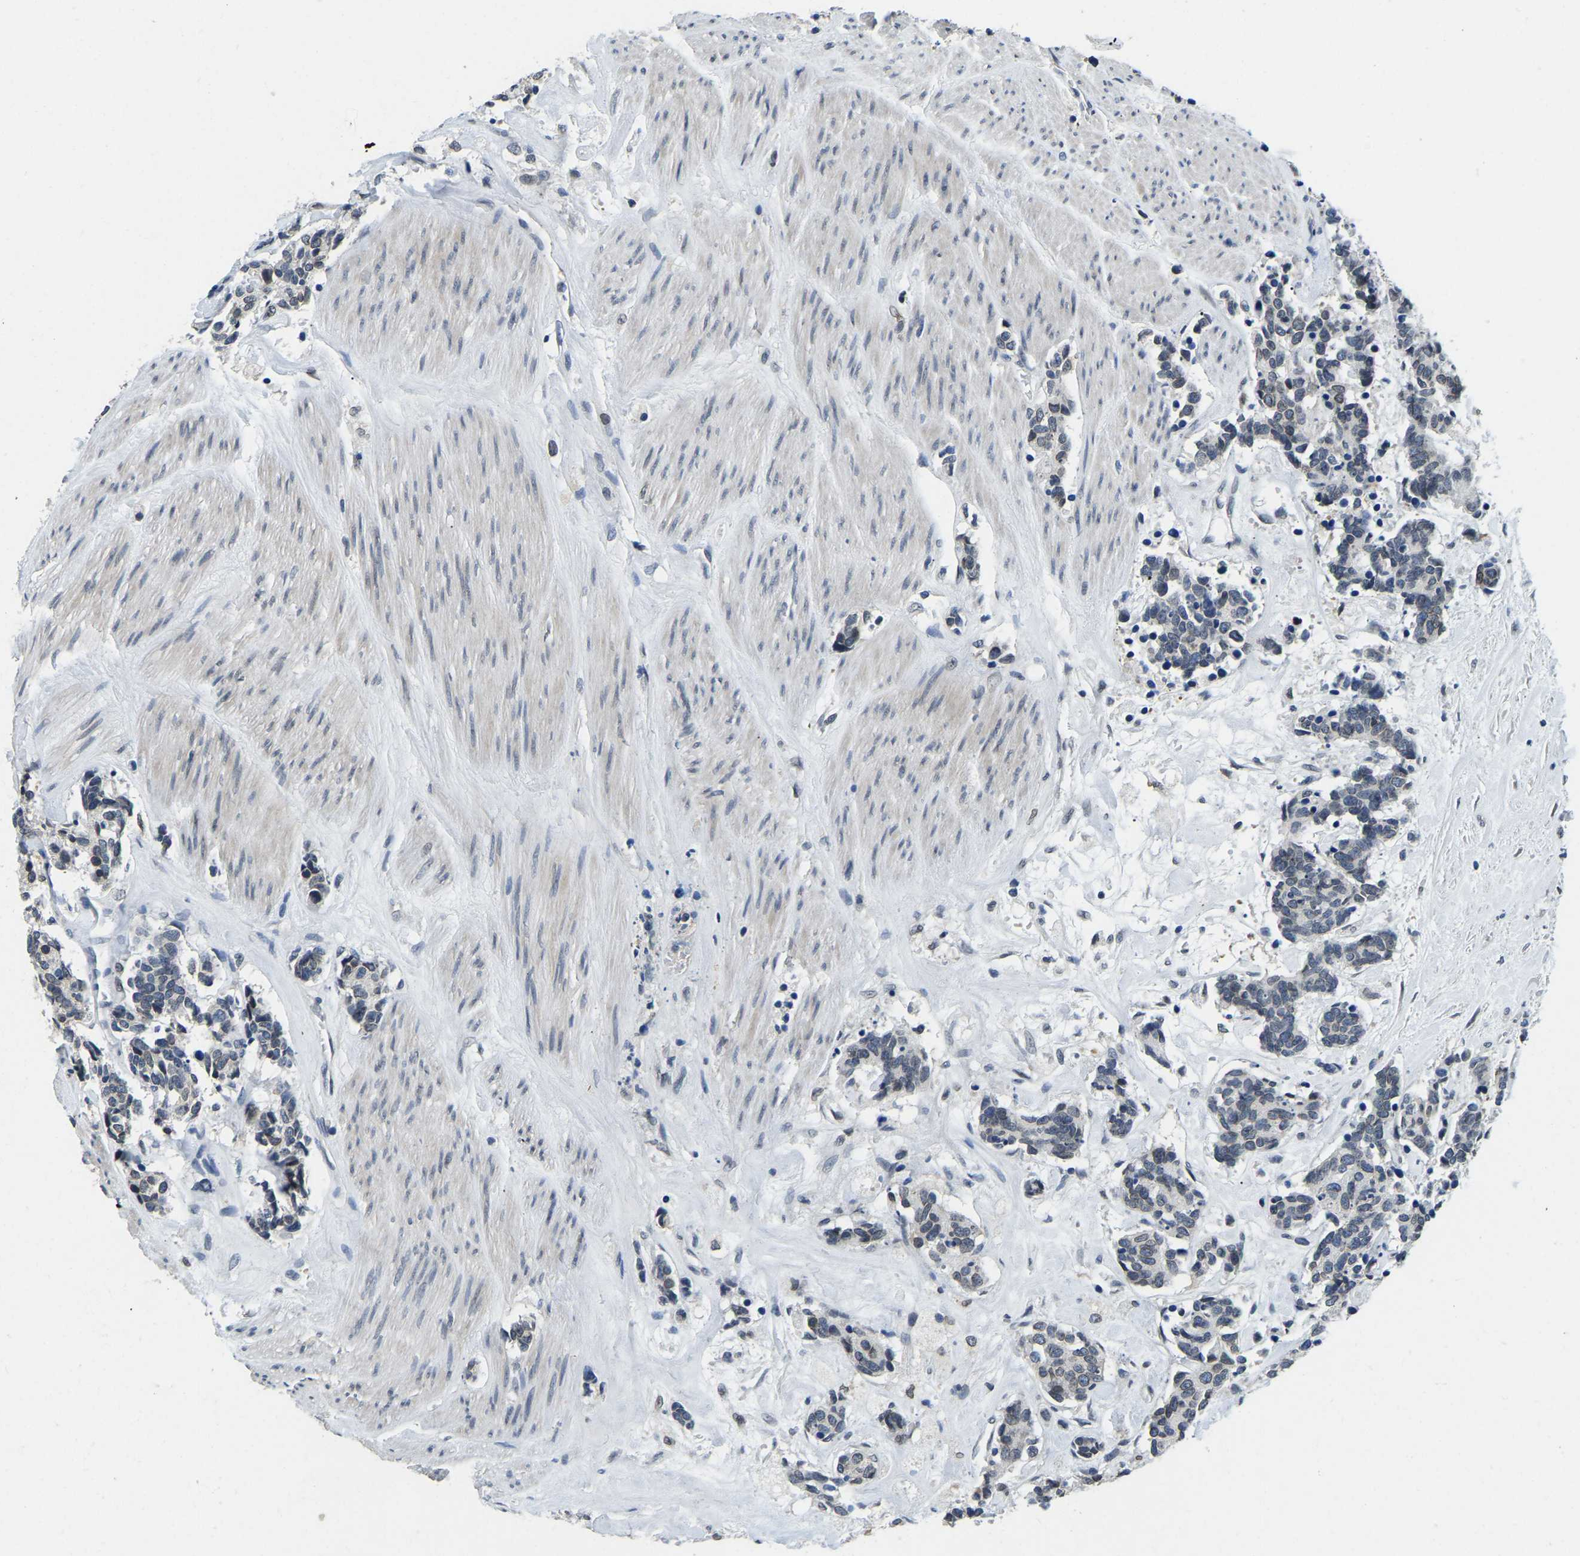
{"staining": {"intensity": "weak", "quantity": "<25%", "location": "cytoplasmic/membranous,nuclear"}, "tissue": "carcinoid", "cell_type": "Tumor cells", "image_type": "cancer", "snomed": [{"axis": "morphology", "description": "Carcinoma, NOS"}, {"axis": "morphology", "description": "Carcinoid, malignant, NOS"}, {"axis": "topography", "description": "Urinary bladder"}], "caption": "Carcinoma was stained to show a protein in brown. There is no significant staining in tumor cells.", "gene": "RANBP2", "patient": {"sex": "male", "age": 57}}